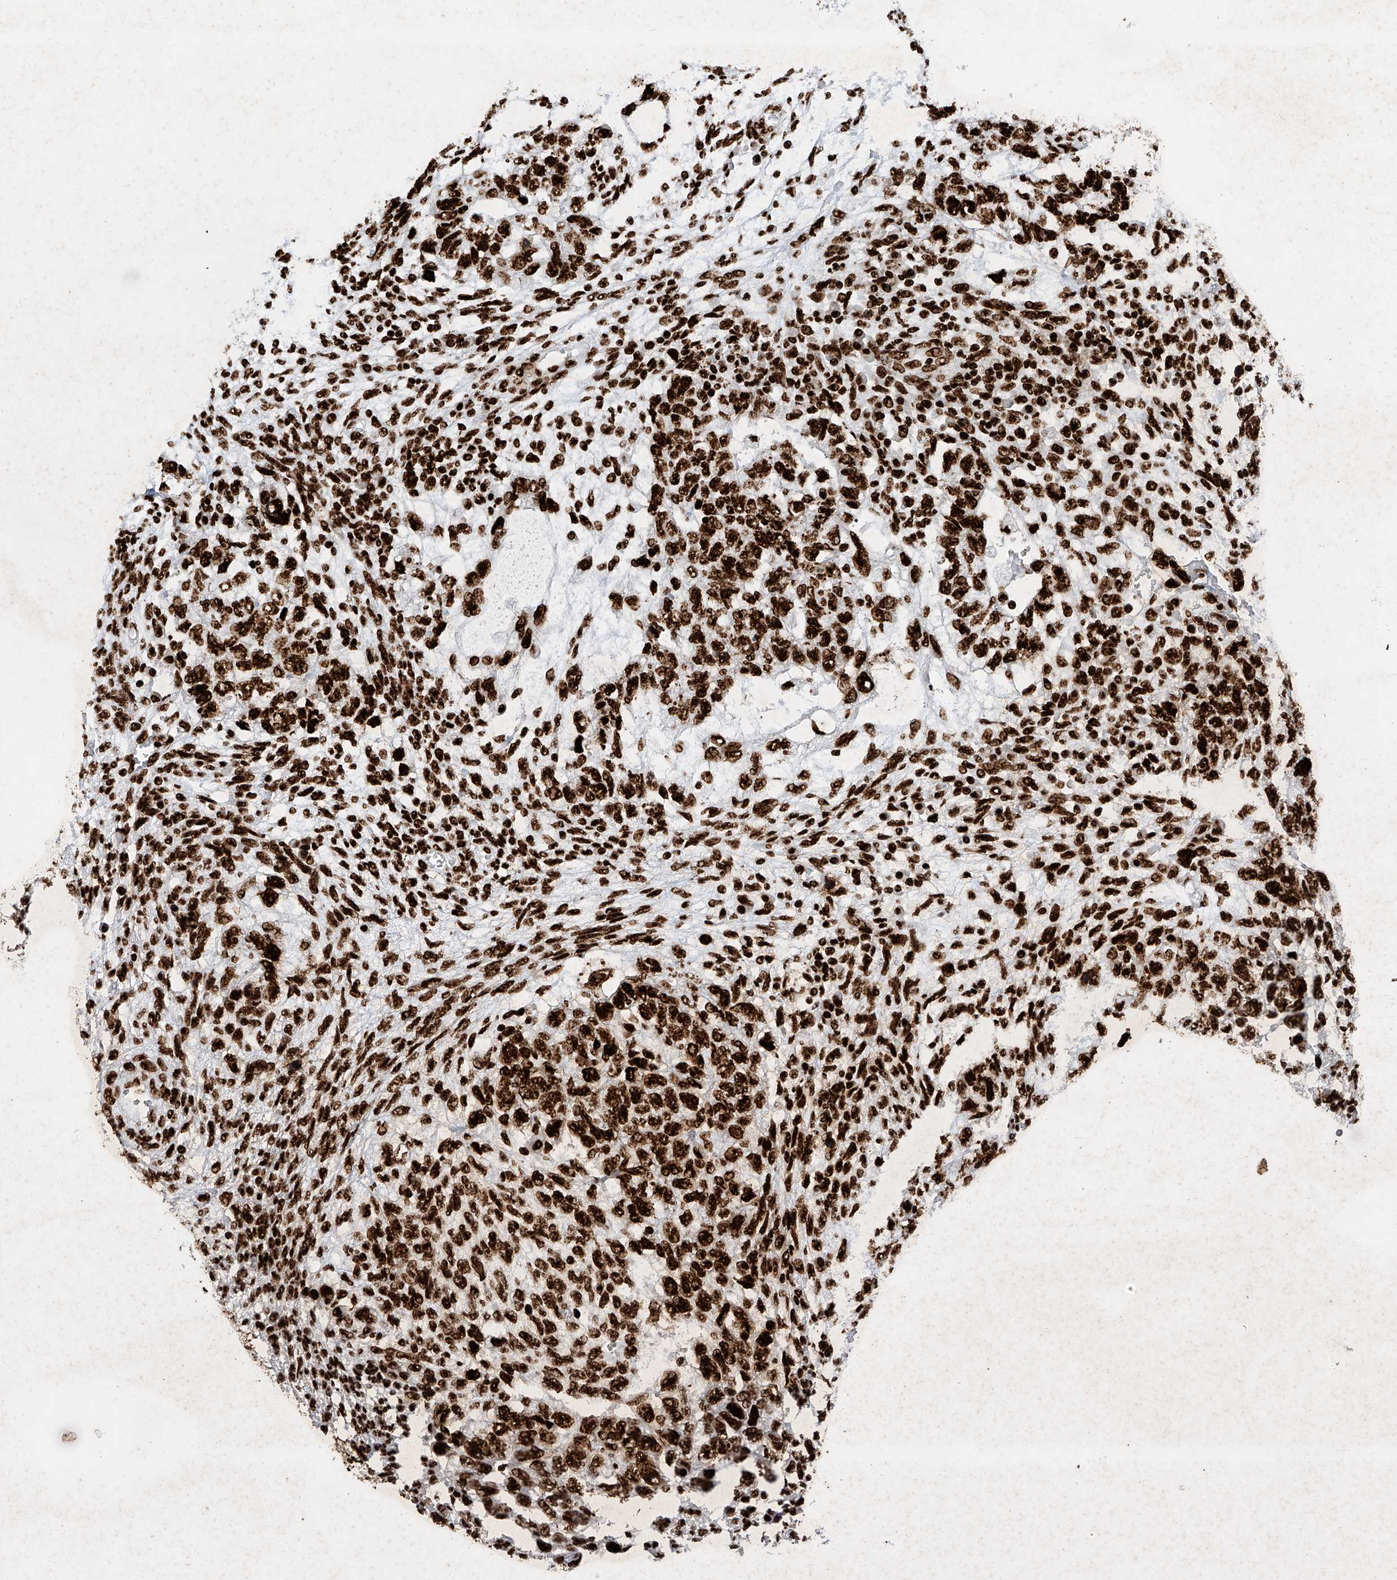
{"staining": {"intensity": "strong", "quantity": ">75%", "location": "nuclear"}, "tissue": "testis cancer", "cell_type": "Tumor cells", "image_type": "cancer", "snomed": [{"axis": "morphology", "description": "Normal tissue, NOS"}, {"axis": "morphology", "description": "Carcinoma, Embryonal, NOS"}, {"axis": "topography", "description": "Testis"}], "caption": "DAB immunohistochemical staining of human embryonal carcinoma (testis) reveals strong nuclear protein positivity in about >75% of tumor cells.", "gene": "SRSF6", "patient": {"sex": "male", "age": 36}}